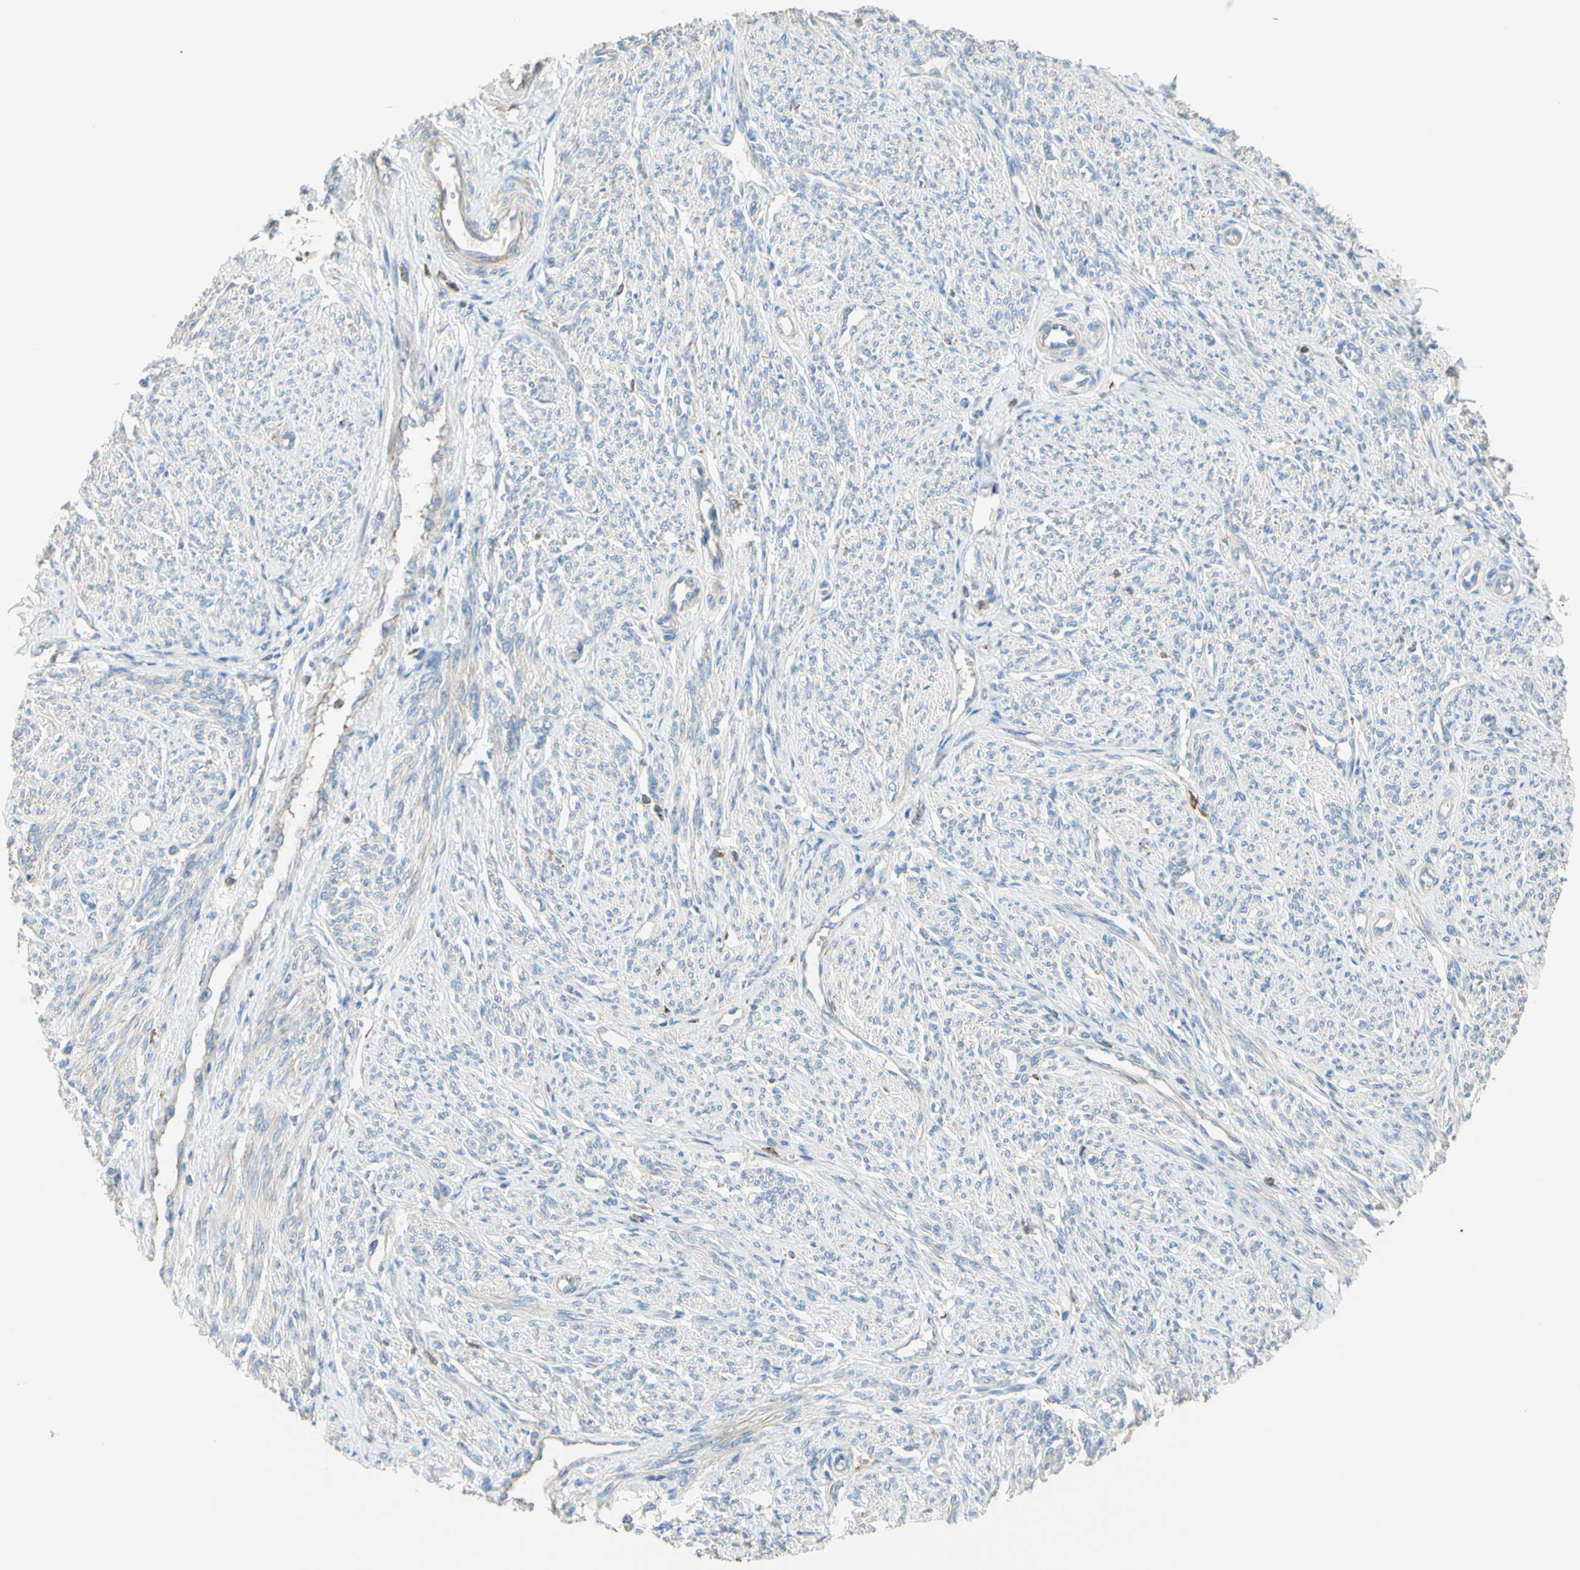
{"staining": {"intensity": "moderate", "quantity": ">75%", "location": "cytoplasmic/membranous"}, "tissue": "smooth muscle", "cell_type": "Smooth muscle cells", "image_type": "normal", "snomed": [{"axis": "morphology", "description": "Normal tissue, NOS"}, {"axis": "topography", "description": "Smooth muscle"}], "caption": "This micrograph shows IHC staining of normal human smooth muscle, with medium moderate cytoplasmic/membranous positivity in approximately >75% of smooth muscle cells.", "gene": "SEMA4C", "patient": {"sex": "female", "age": 65}}